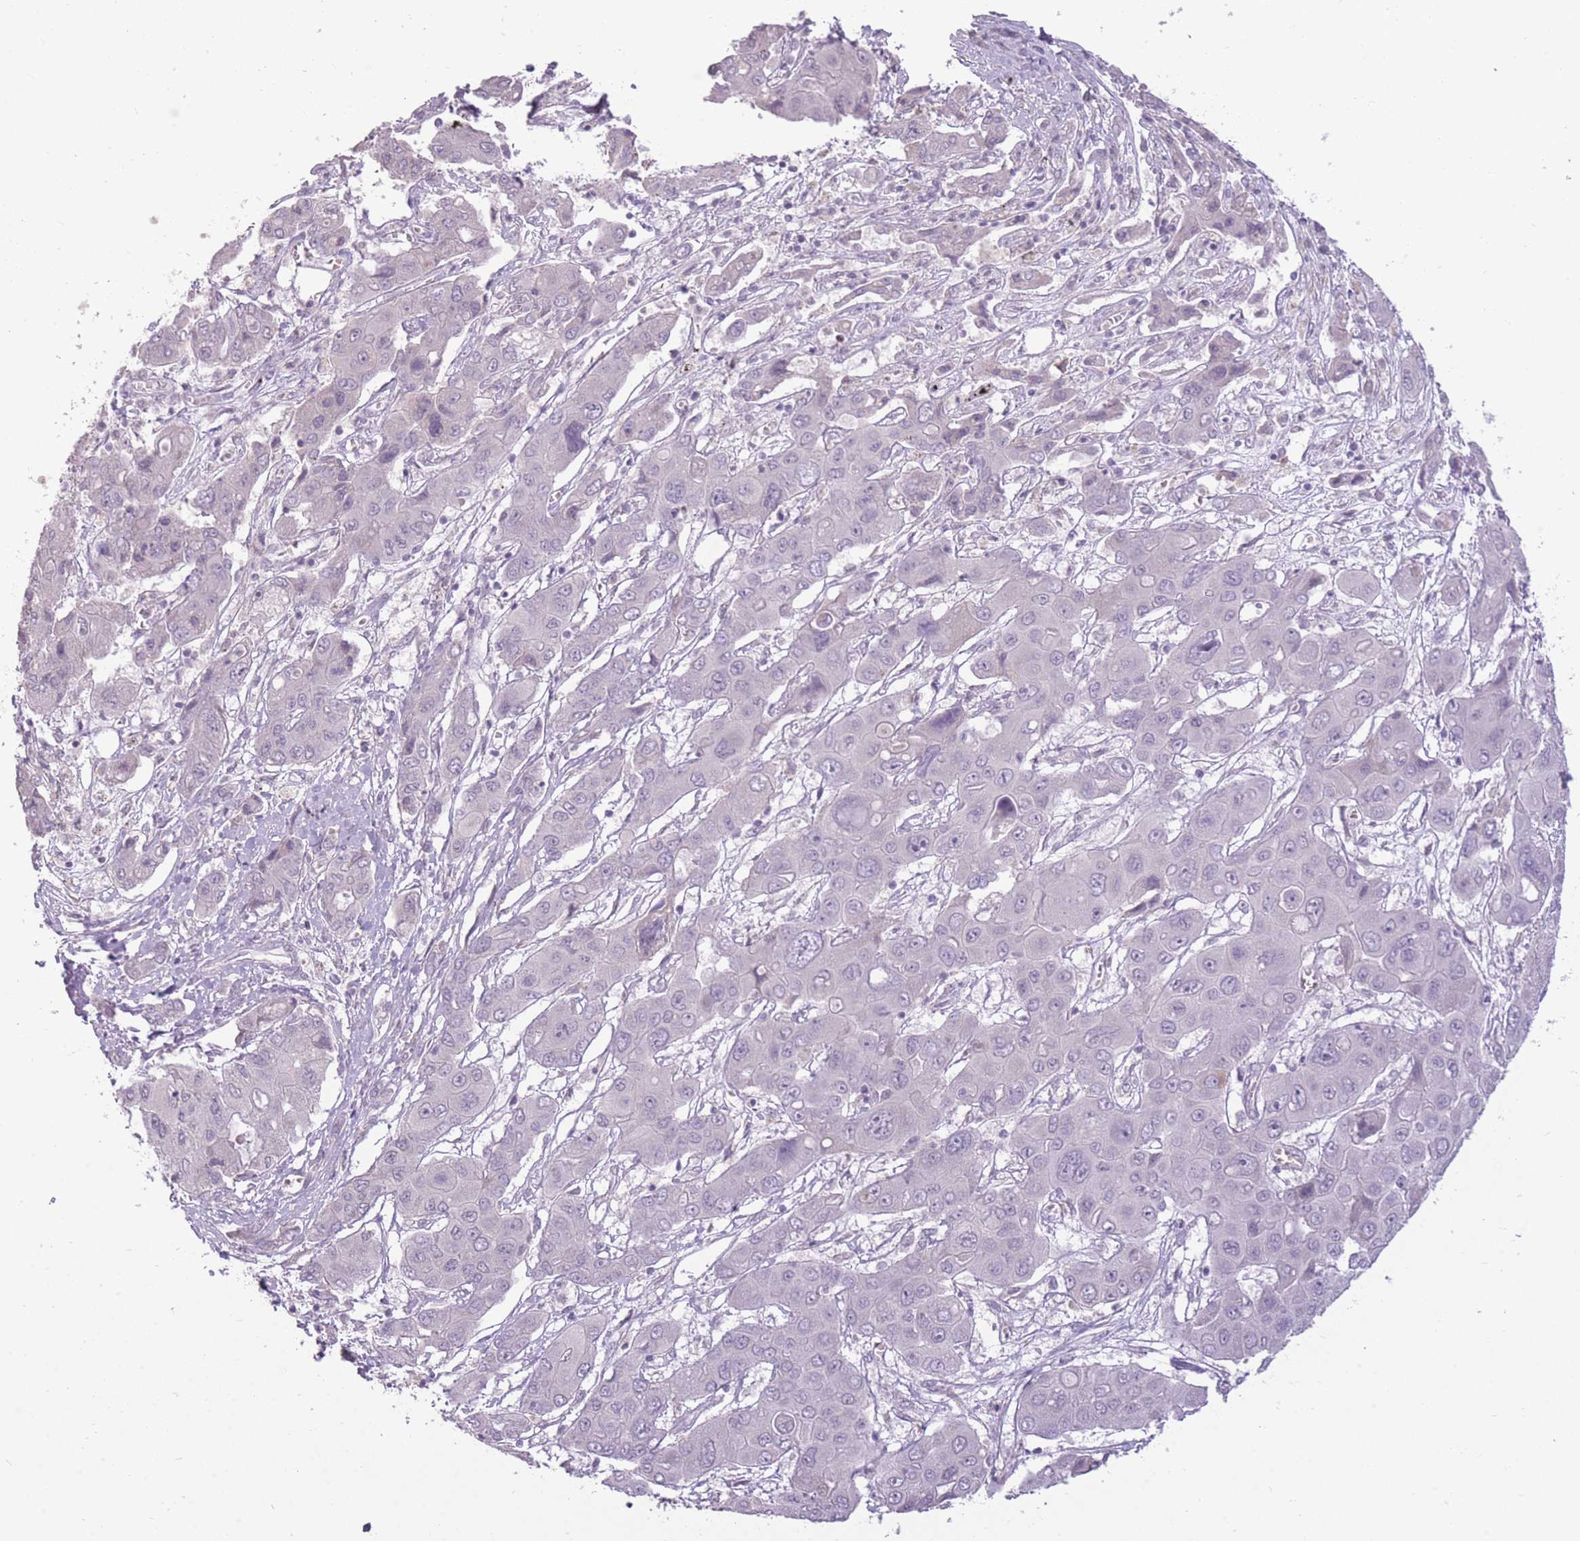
{"staining": {"intensity": "negative", "quantity": "none", "location": "none"}, "tissue": "liver cancer", "cell_type": "Tumor cells", "image_type": "cancer", "snomed": [{"axis": "morphology", "description": "Cholangiocarcinoma"}, {"axis": "topography", "description": "Liver"}], "caption": "Immunohistochemistry of liver cholangiocarcinoma shows no expression in tumor cells.", "gene": "ZBTB24", "patient": {"sex": "male", "age": 67}}